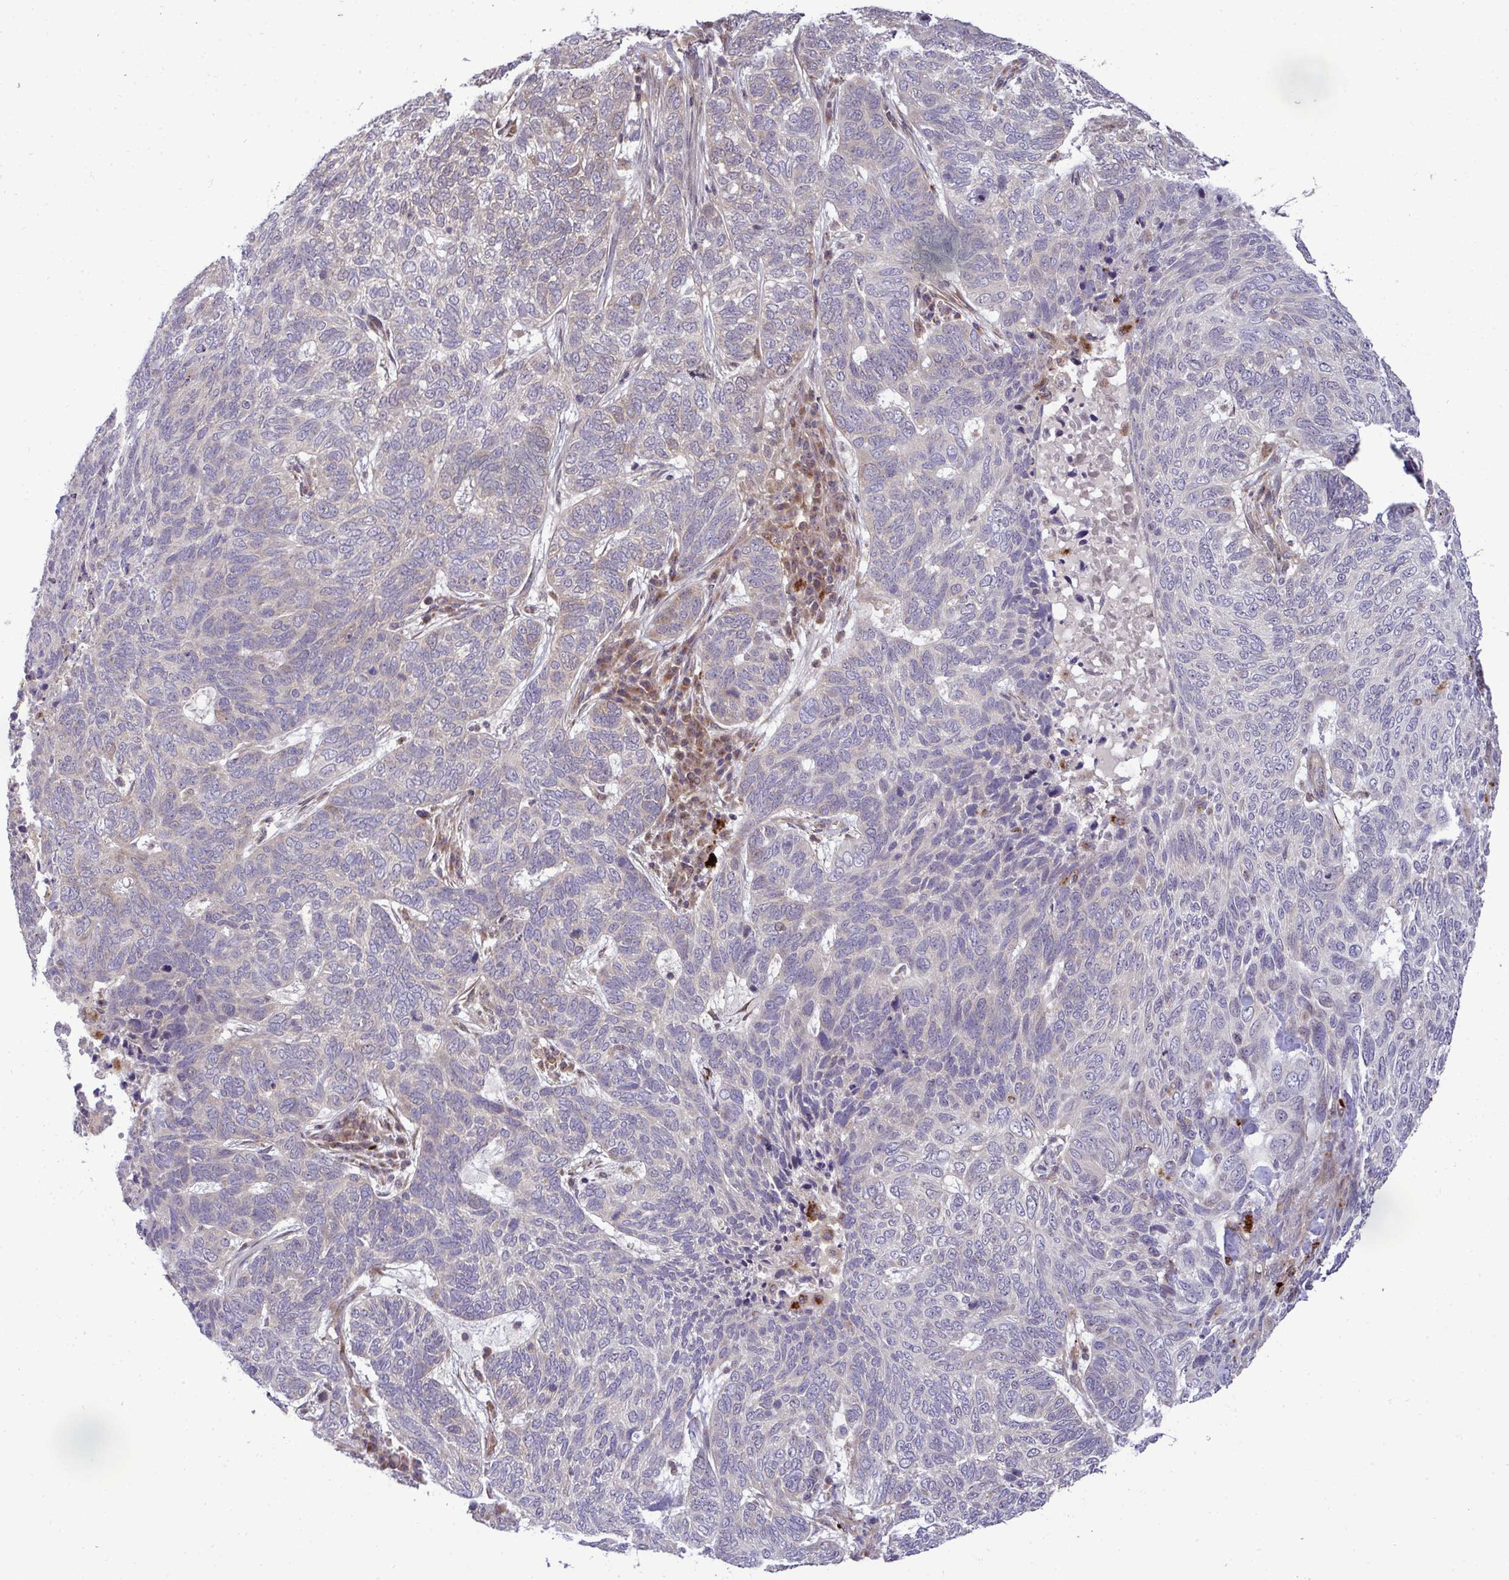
{"staining": {"intensity": "negative", "quantity": "none", "location": "none"}, "tissue": "skin cancer", "cell_type": "Tumor cells", "image_type": "cancer", "snomed": [{"axis": "morphology", "description": "Basal cell carcinoma"}, {"axis": "topography", "description": "Skin"}], "caption": "Immunohistochemical staining of skin cancer (basal cell carcinoma) demonstrates no significant staining in tumor cells.", "gene": "TRIM44", "patient": {"sex": "female", "age": 65}}